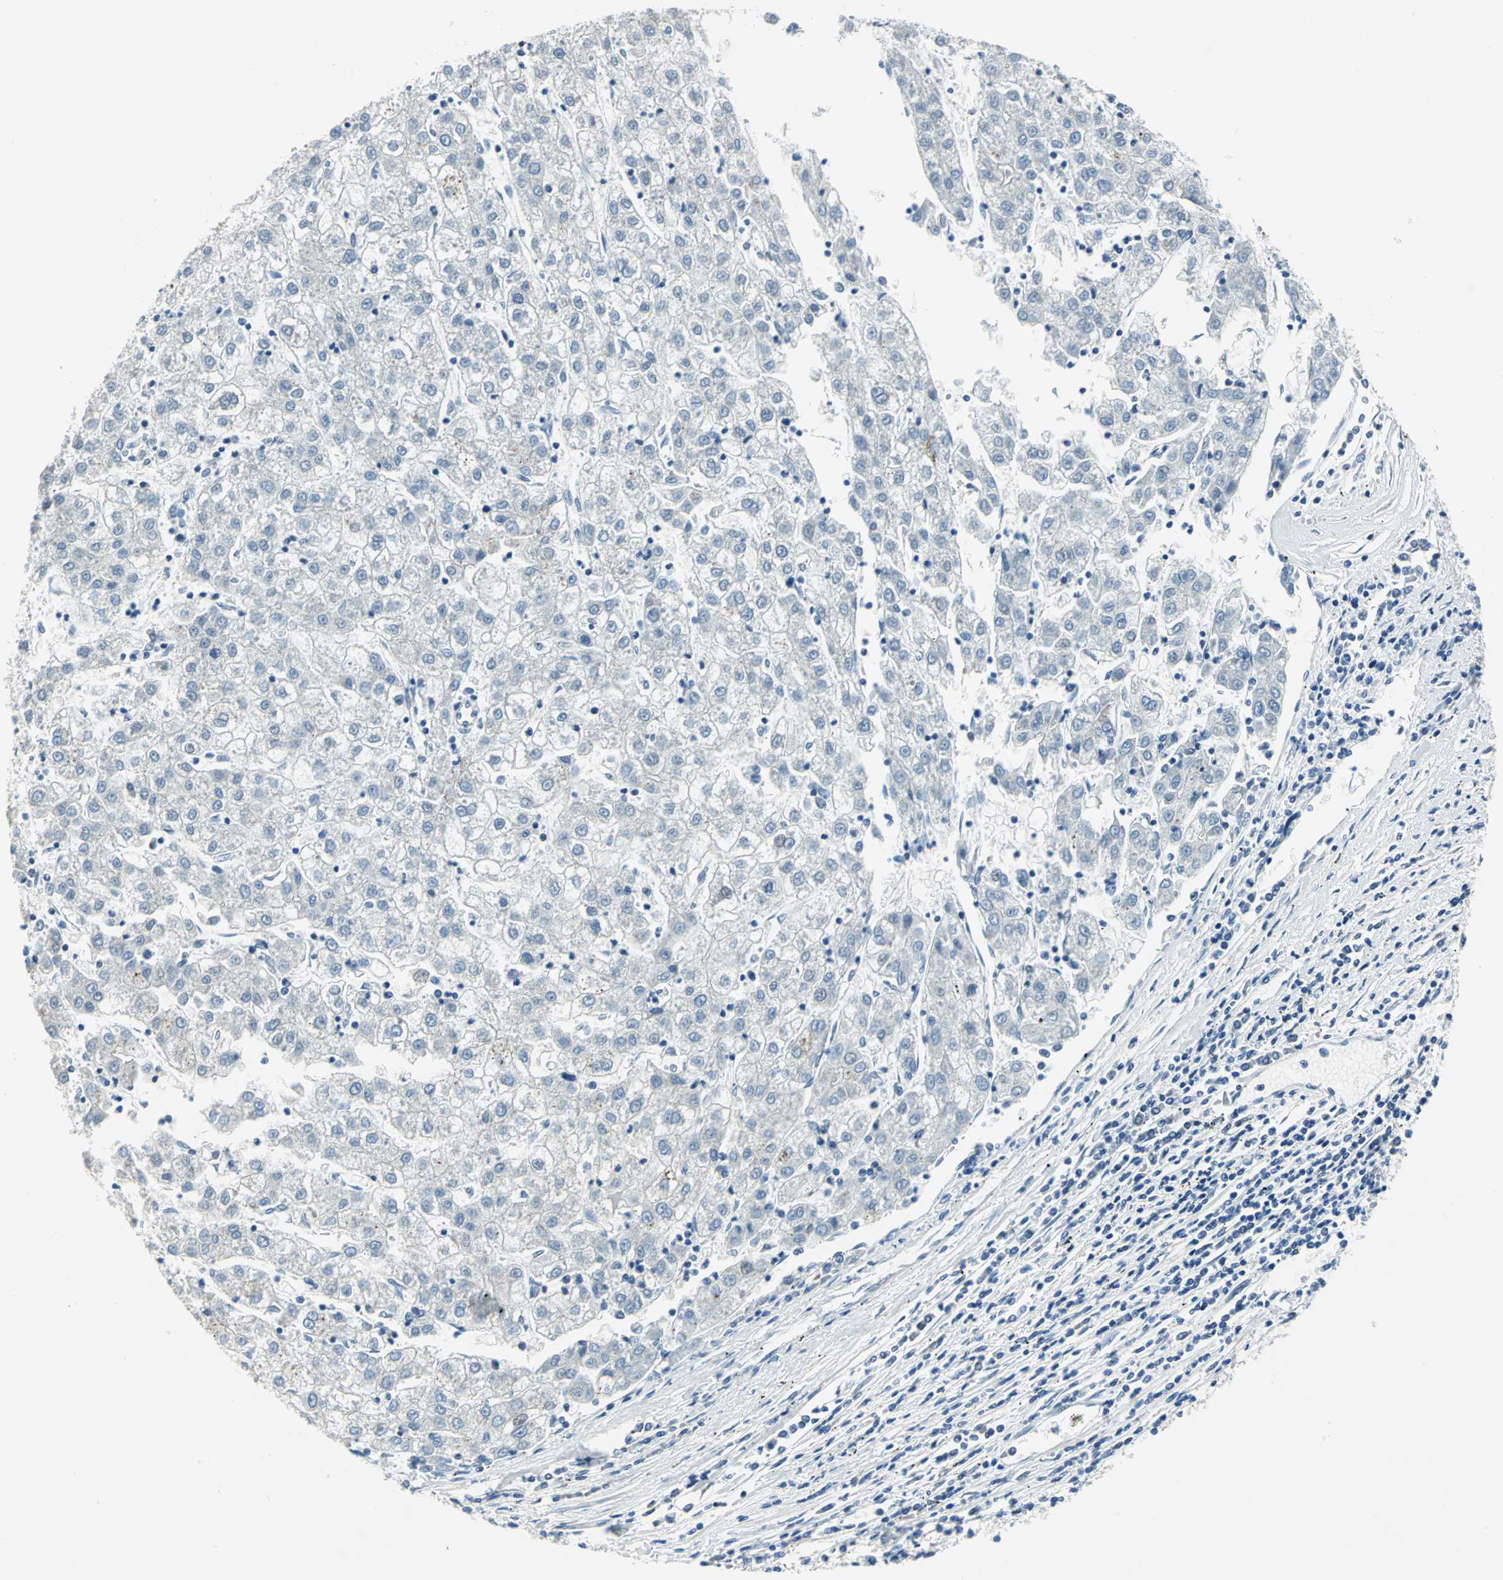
{"staining": {"intensity": "negative", "quantity": "none", "location": "none"}, "tissue": "liver cancer", "cell_type": "Tumor cells", "image_type": "cancer", "snomed": [{"axis": "morphology", "description": "Carcinoma, Hepatocellular, NOS"}, {"axis": "topography", "description": "Liver"}], "caption": "Immunohistochemistry (IHC) histopathology image of human liver hepatocellular carcinoma stained for a protein (brown), which exhibits no positivity in tumor cells. The staining is performed using DAB brown chromogen with nuclei counter-stained in using hematoxylin.", "gene": "RAD17", "patient": {"sex": "male", "age": 72}}